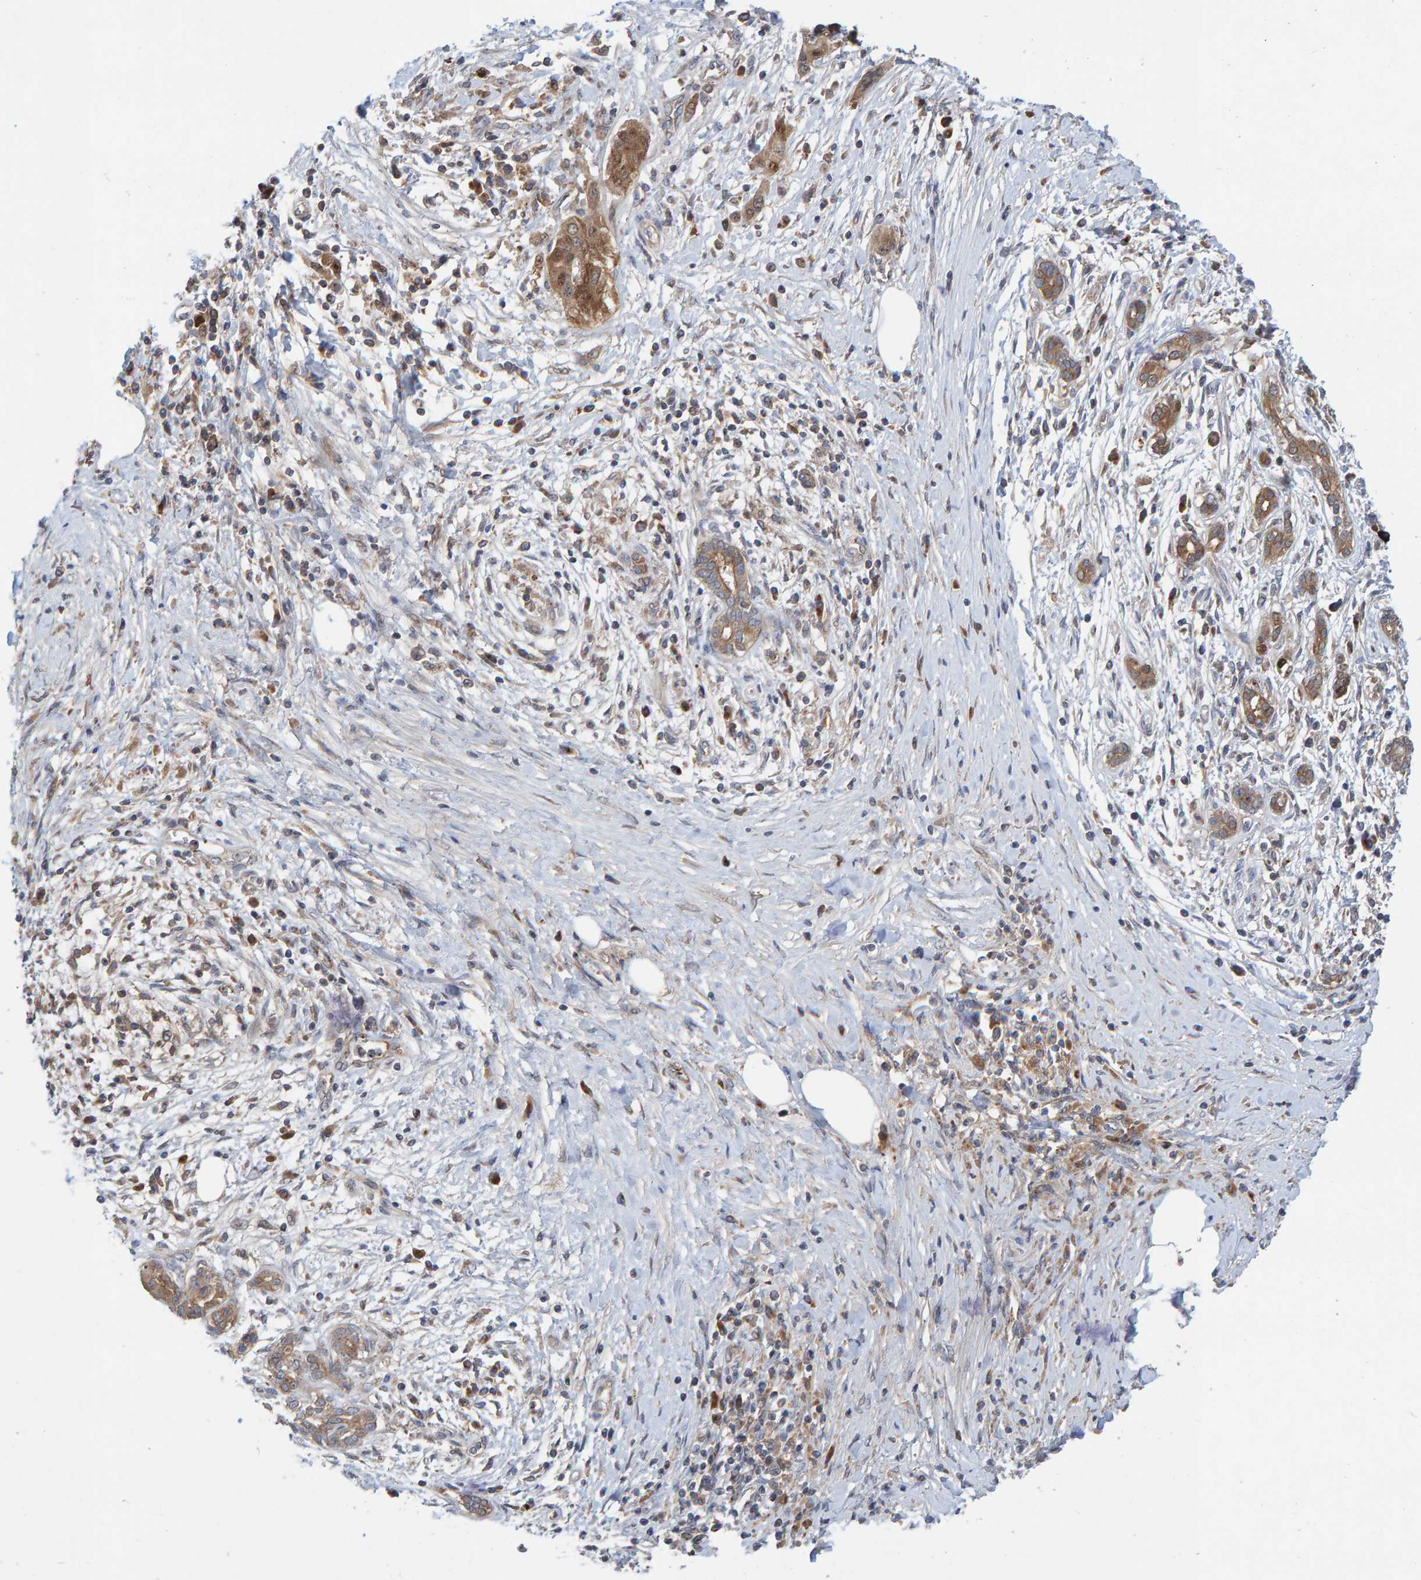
{"staining": {"intensity": "moderate", "quantity": ">75%", "location": "cytoplasmic/membranous"}, "tissue": "pancreatic cancer", "cell_type": "Tumor cells", "image_type": "cancer", "snomed": [{"axis": "morphology", "description": "Adenocarcinoma, NOS"}, {"axis": "topography", "description": "Pancreas"}], "caption": "IHC (DAB (3,3'-diaminobenzidine)) staining of human pancreatic cancer exhibits moderate cytoplasmic/membranous protein positivity in approximately >75% of tumor cells.", "gene": "KIAA0753", "patient": {"sex": "male", "age": 58}}